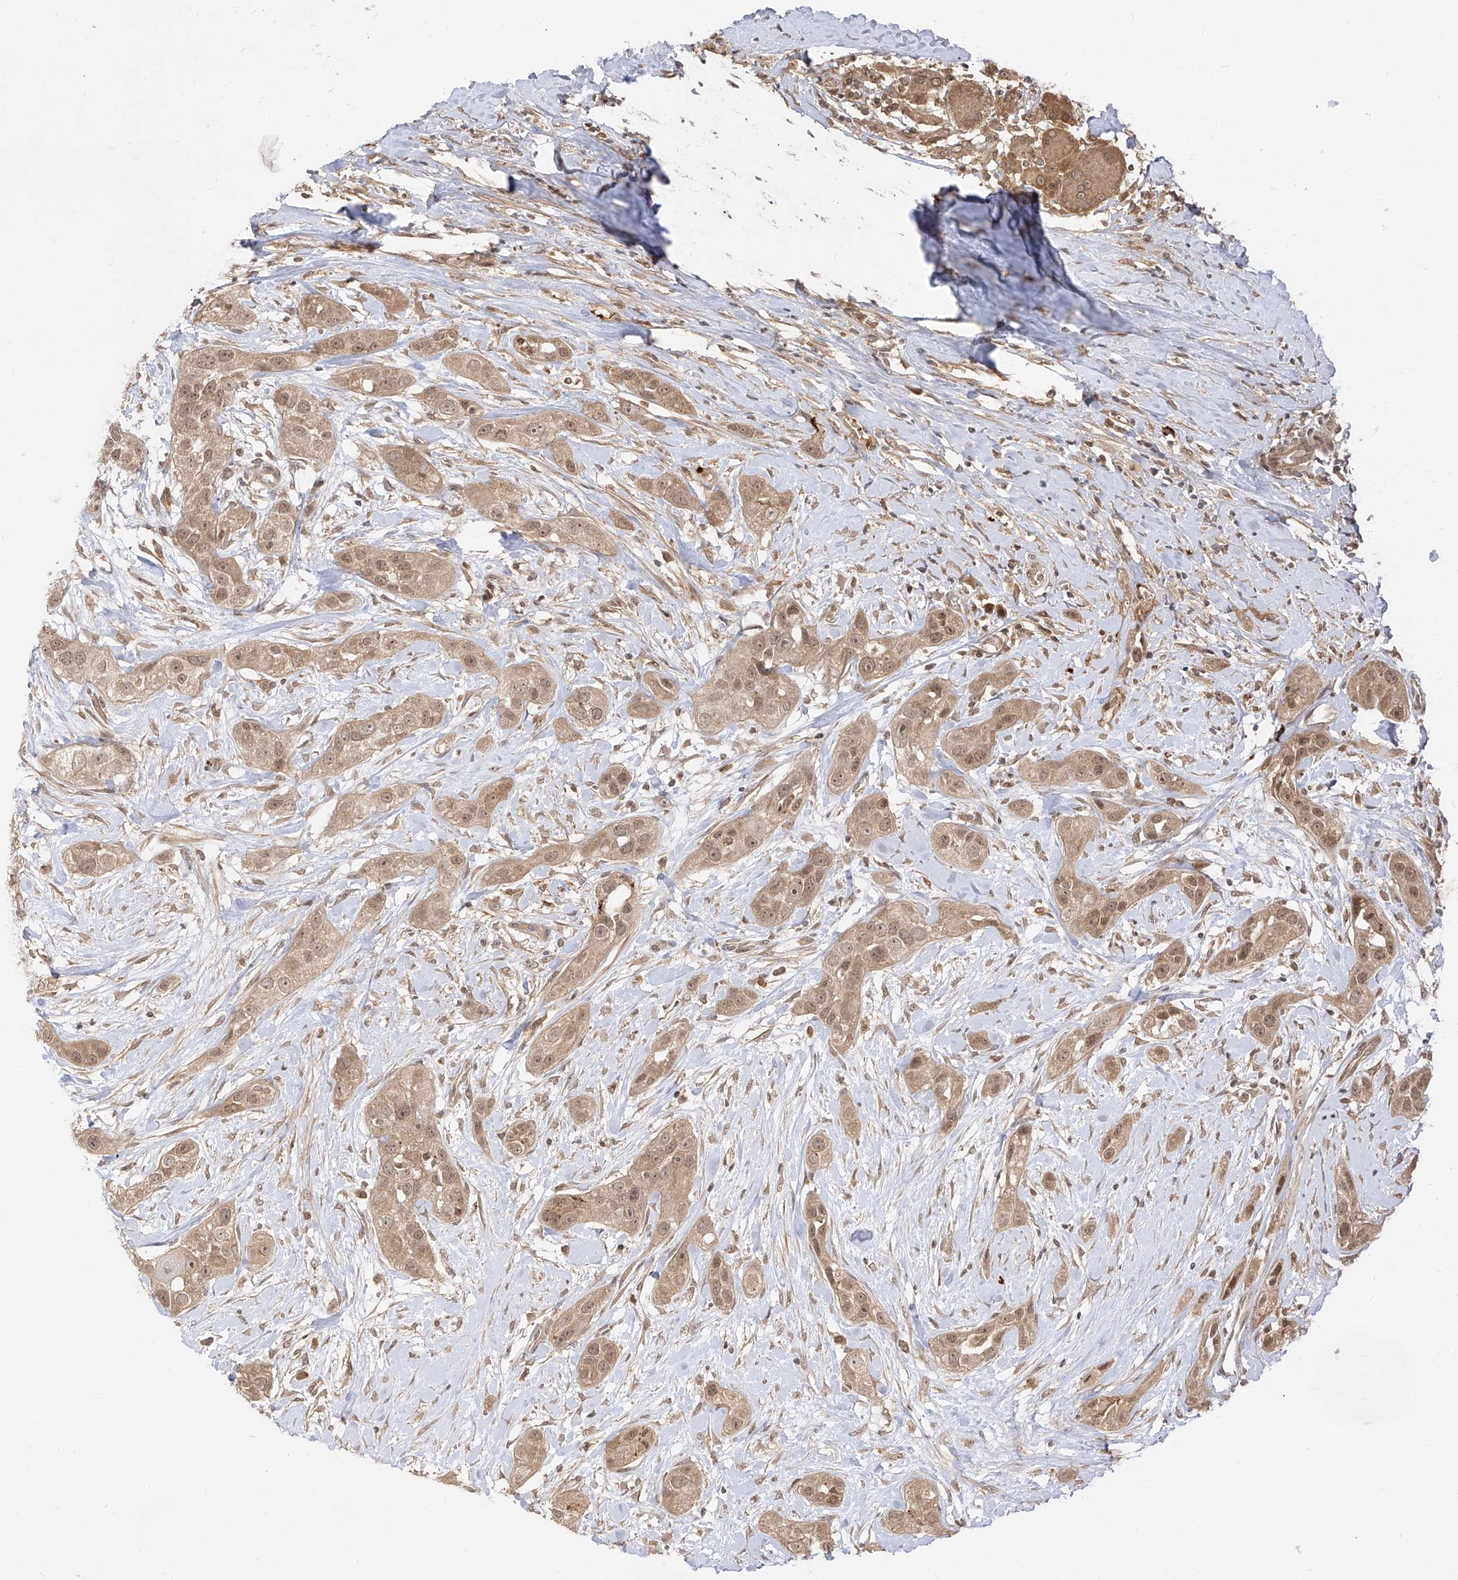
{"staining": {"intensity": "moderate", "quantity": ">75%", "location": "cytoplasmic/membranous,nuclear"}, "tissue": "head and neck cancer", "cell_type": "Tumor cells", "image_type": "cancer", "snomed": [{"axis": "morphology", "description": "Normal tissue, NOS"}, {"axis": "morphology", "description": "Squamous cell carcinoma, NOS"}, {"axis": "topography", "description": "Skeletal muscle"}, {"axis": "topography", "description": "Head-Neck"}], "caption": "Protein staining by IHC exhibits moderate cytoplasmic/membranous and nuclear expression in approximately >75% of tumor cells in head and neck cancer (squamous cell carcinoma).", "gene": "LCOR", "patient": {"sex": "male", "age": 51}}